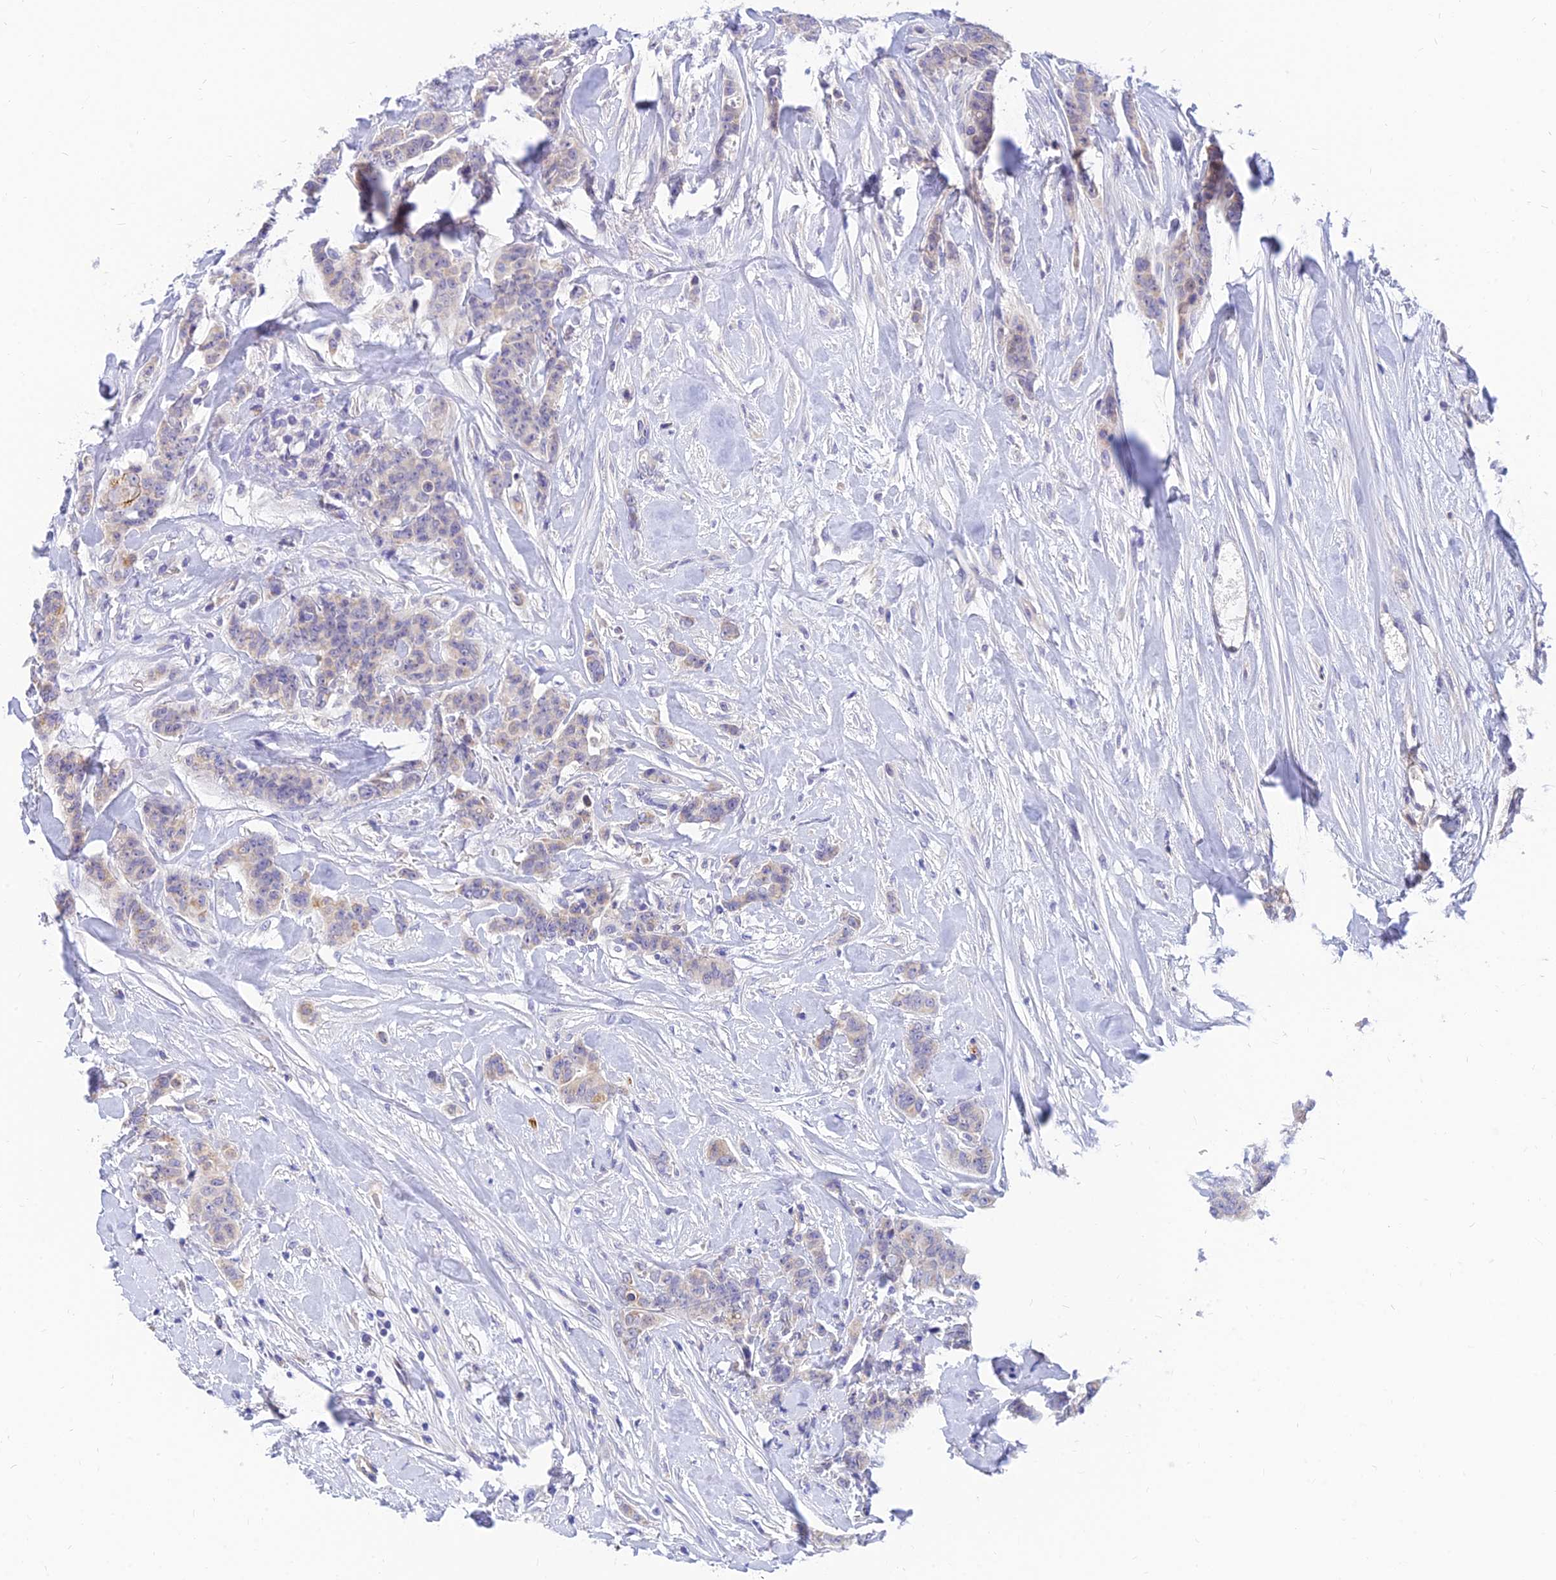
{"staining": {"intensity": "negative", "quantity": "none", "location": "none"}, "tissue": "breast cancer", "cell_type": "Tumor cells", "image_type": "cancer", "snomed": [{"axis": "morphology", "description": "Duct carcinoma"}, {"axis": "topography", "description": "Breast"}], "caption": "IHC histopathology image of invasive ductal carcinoma (breast) stained for a protein (brown), which displays no staining in tumor cells.", "gene": "ANKS4B", "patient": {"sex": "female", "age": 40}}